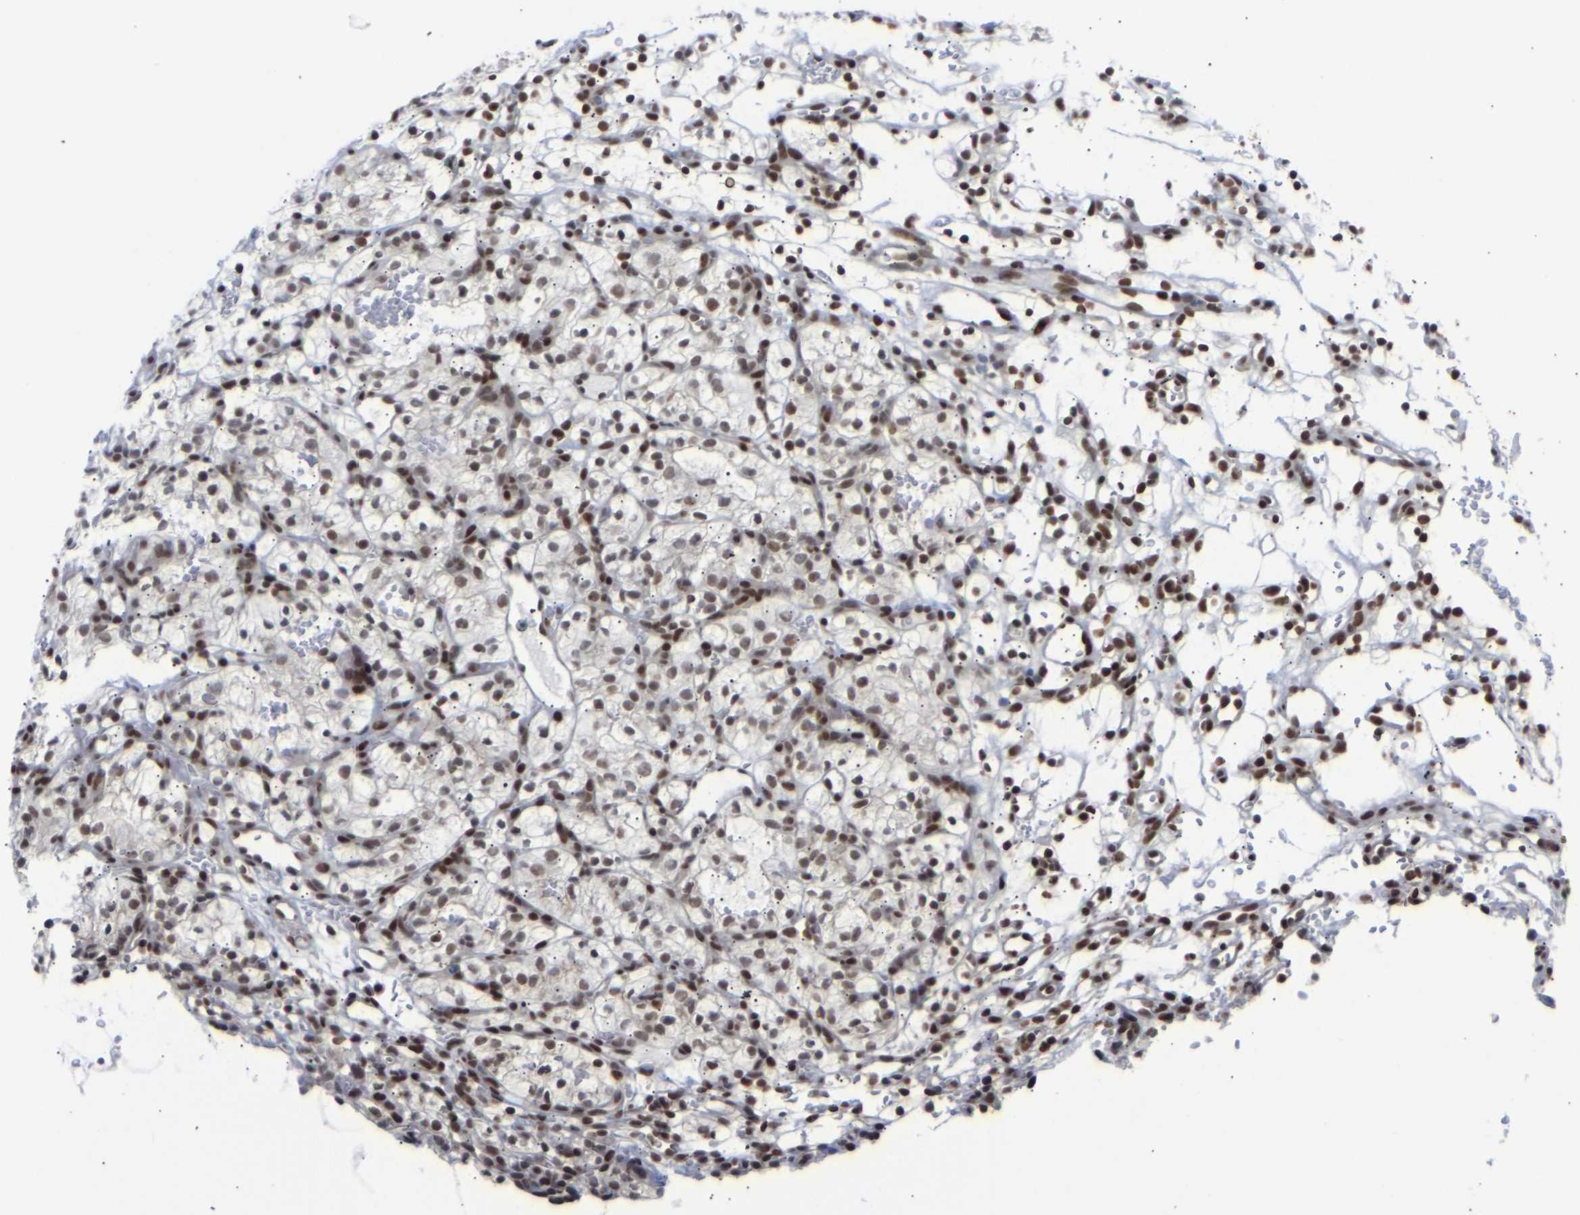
{"staining": {"intensity": "moderate", "quantity": ">75%", "location": "nuclear"}, "tissue": "renal cancer", "cell_type": "Tumor cells", "image_type": "cancer", "snomed": [{"axis": "morphology", "description": "Adenocarcinoma, NOS"}, {"axis": "topography", "description": "Kidney"}], "caption": "Tumor cells exhibit moderate nuclear staining in approximately >75% of cells in adenocarcinoma (renal).", "gene": "SSBP2", "patient": {"sex": "female", "age": 57}}